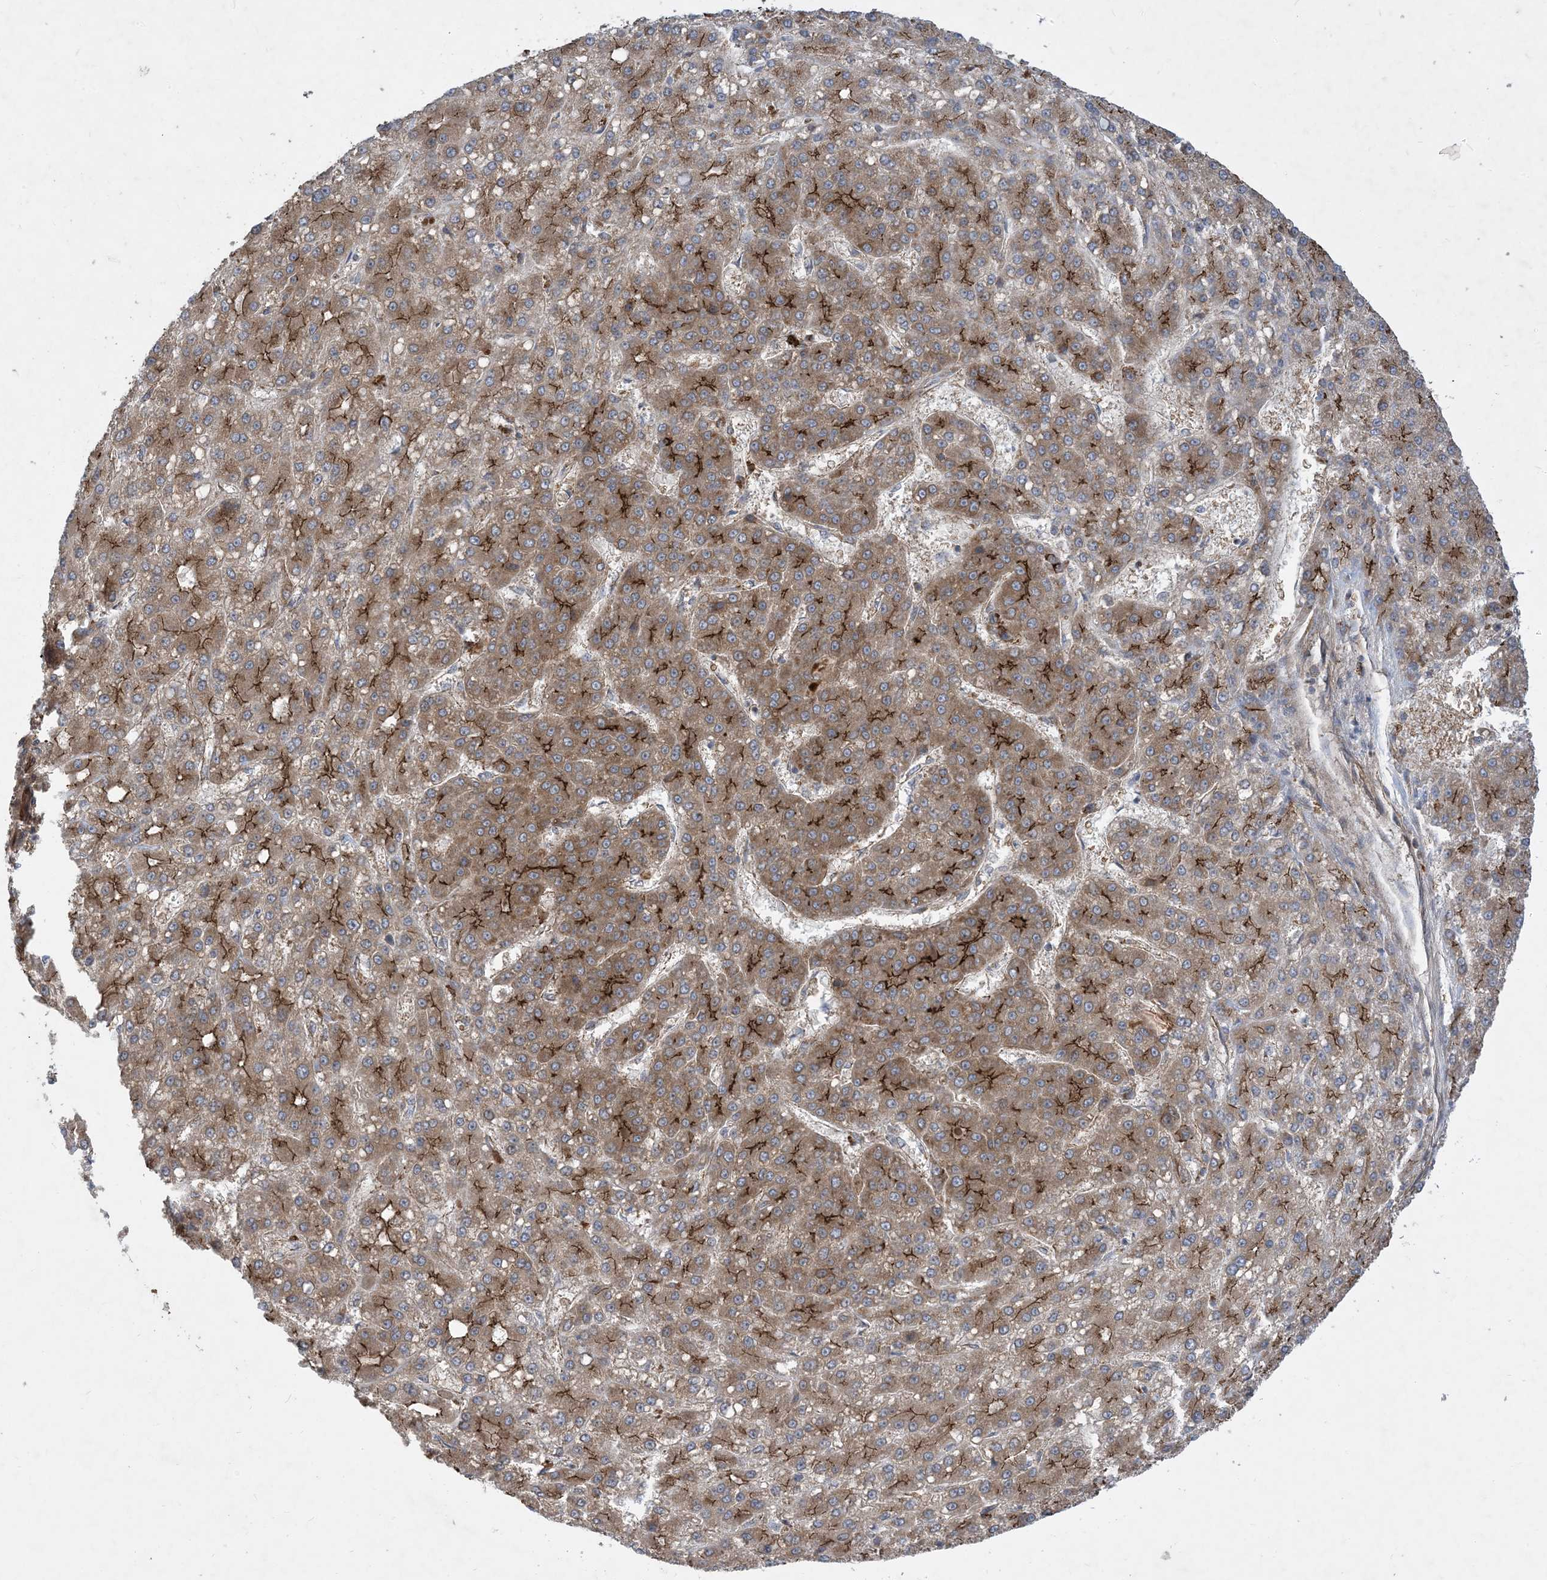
{"staining": {"intensity": "moderate", "quantity": ">75%", "location": "cytoplasmic/membranous"}, "tissue": "liver cancer", "cell_type": "Tumor cells", "image_type": "cancer", "snomed": [{"axis": "morphology", "description": "Carcinoma, Hepatocellular, NOS"}, {"axis": "topography", "description": "Liver"}], "caption": "The histopathology image exhibits staining of liver hepatocellular carcinoma, revealing moderate cytoplasmic/membranous protein positivity (brown color) within tumor cells.", "gene": "OTOP1", "patient": {"sex": "male", "age": 67}}